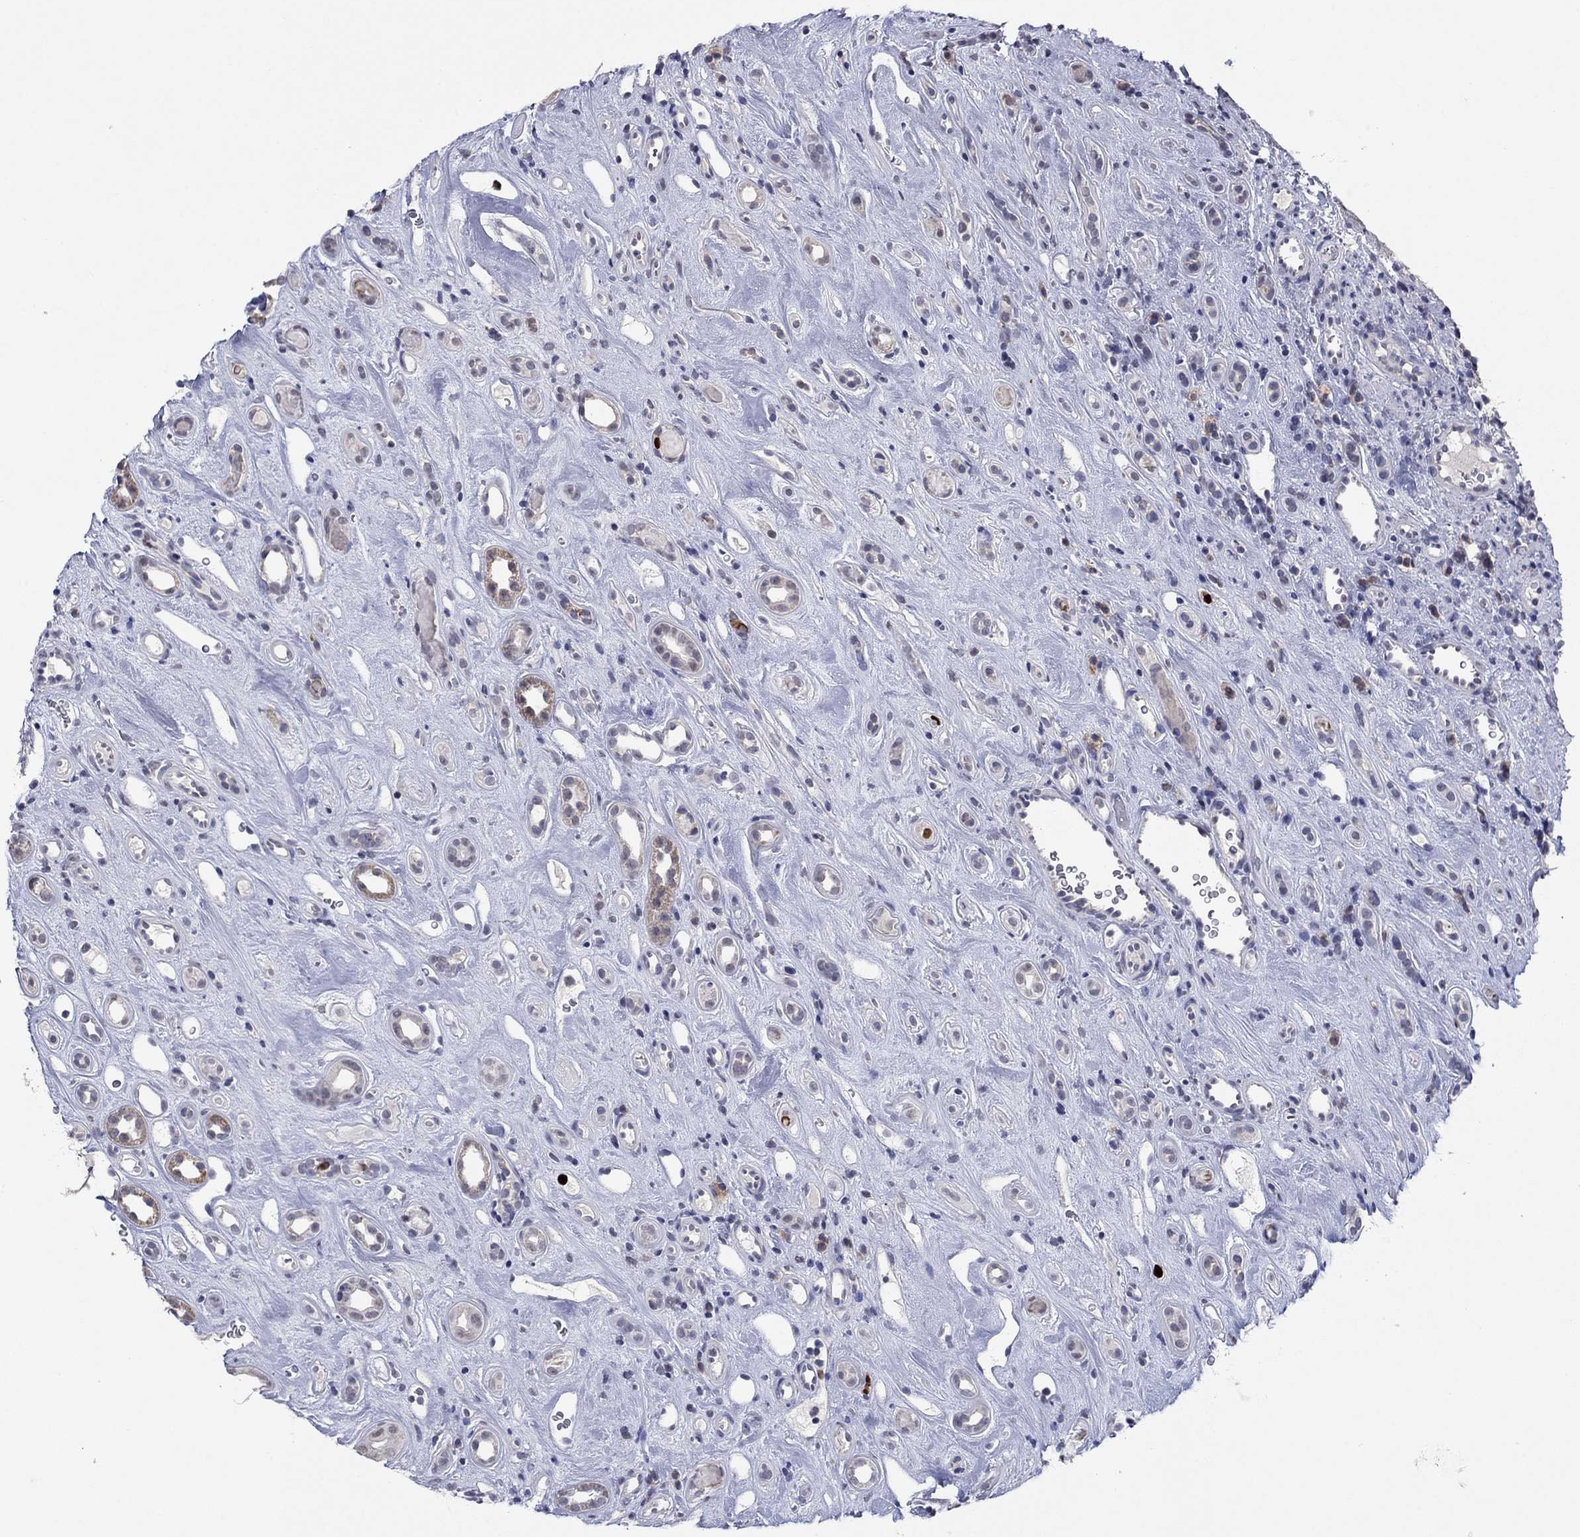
{"staining": {"intensity": "weak", "quantity": "25%-75%", "location": "cytoplasmic/membranous"}, "tissue": "renal cancer", "cell_type": "Tumor cells", "image_type": "cancer", "snomed": [{"axis": "morphology", "description": "Adenocarcinoma, NOS"}, {"axis": "topography", "description": "Kidney"}], "caption": "Weak cytoplasmic/membranous staining for a protein is identified in about 25%-75% of tumor cells of renal adenocarcinoma using immunohistochemistry.", "gene": "CDCA5", "patient": {"sex": "female", "age": 89}}